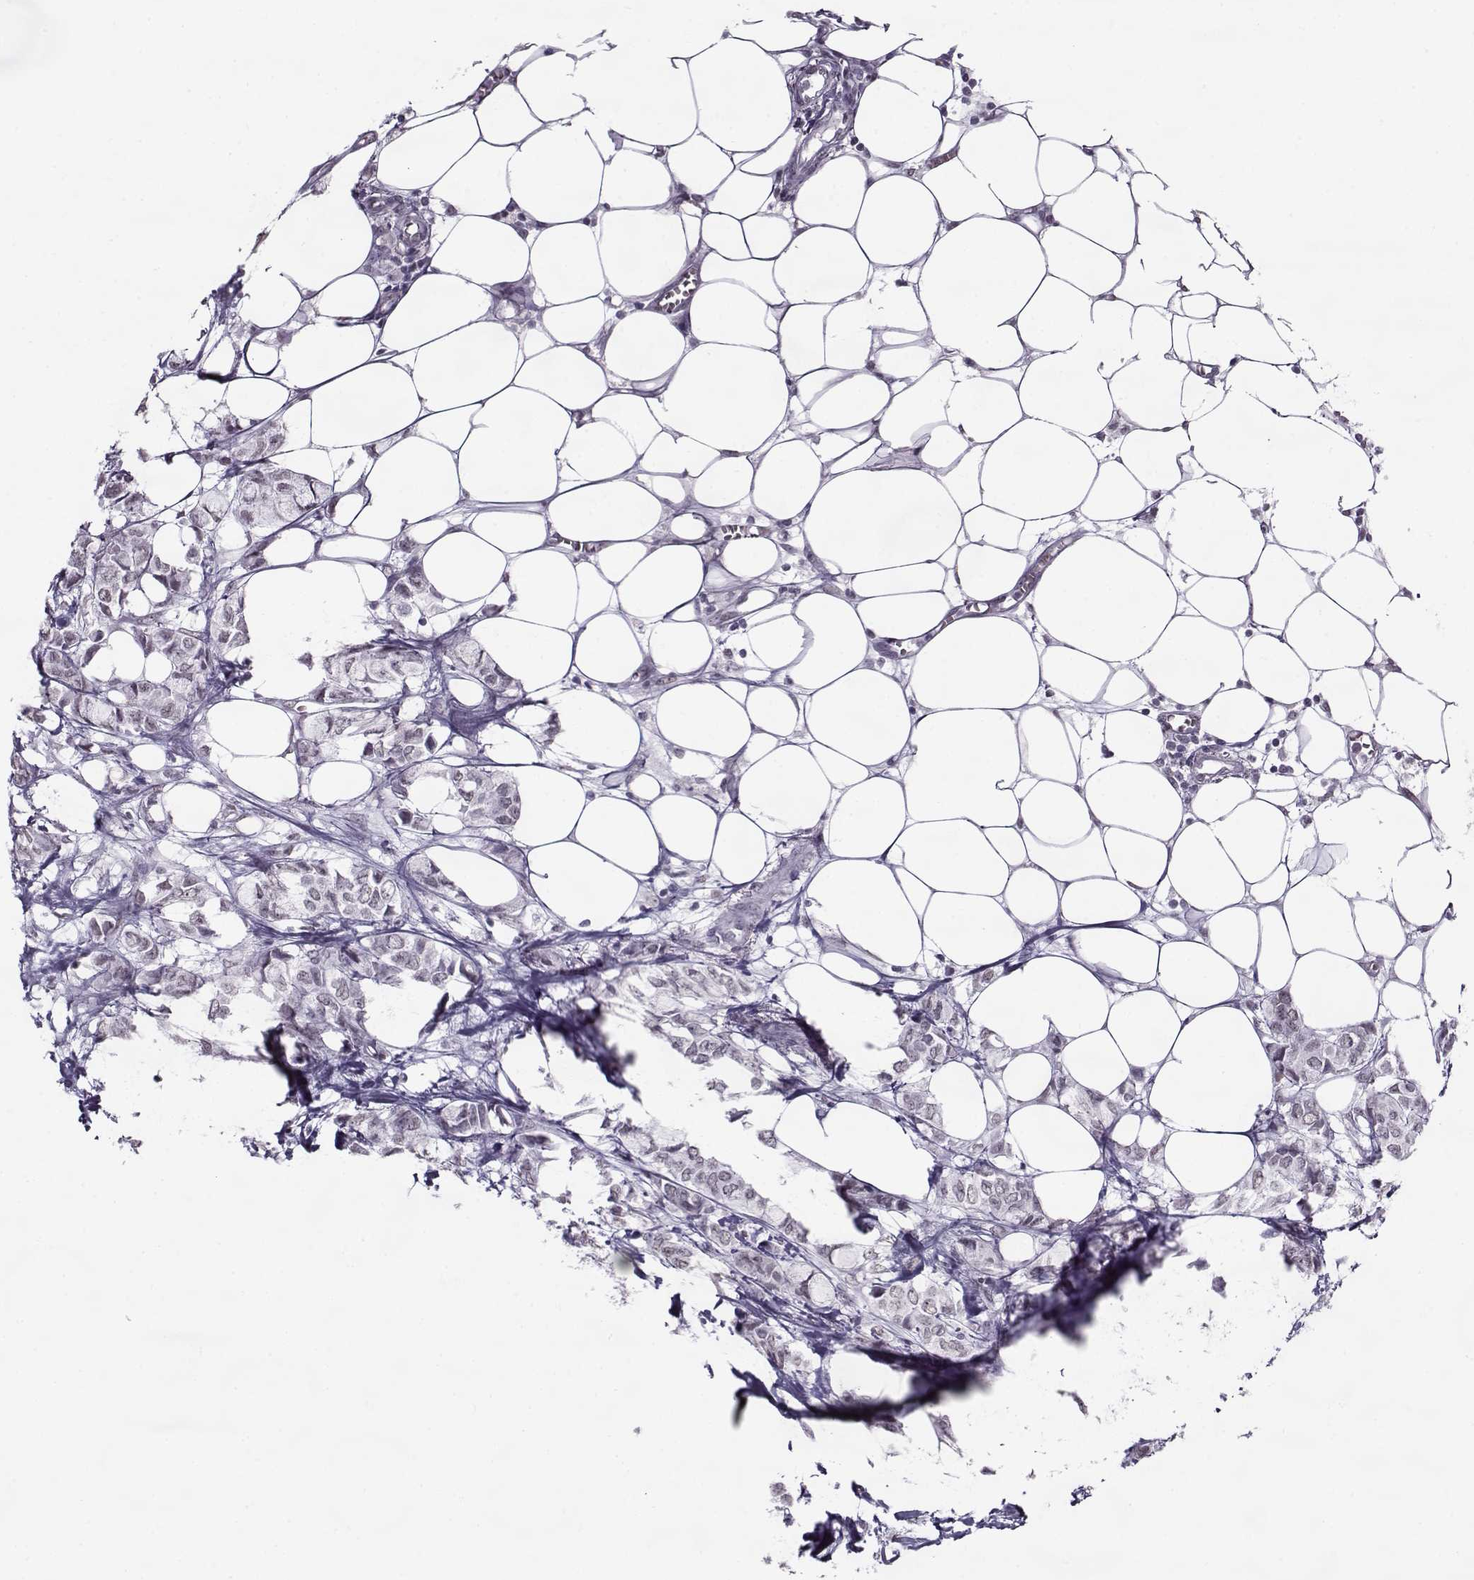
{"staining": {"intensity": "negative", "quantity": "none", "location": "none"}, "tissue": "breast cancer", "cell_type": "Tumor cells", "image_type": "cancer", "snomed": [{"axis": "morphology", "description": "Duct carcinoma"}, {"axis": "topography", "description": "Breast"}], "caption": "The image demonstrates no staining of tumor cells in breast cancer (intraductal carcinoma).", "gene": "PRMT8", "patient": {"sex": "female", "age": 85}}